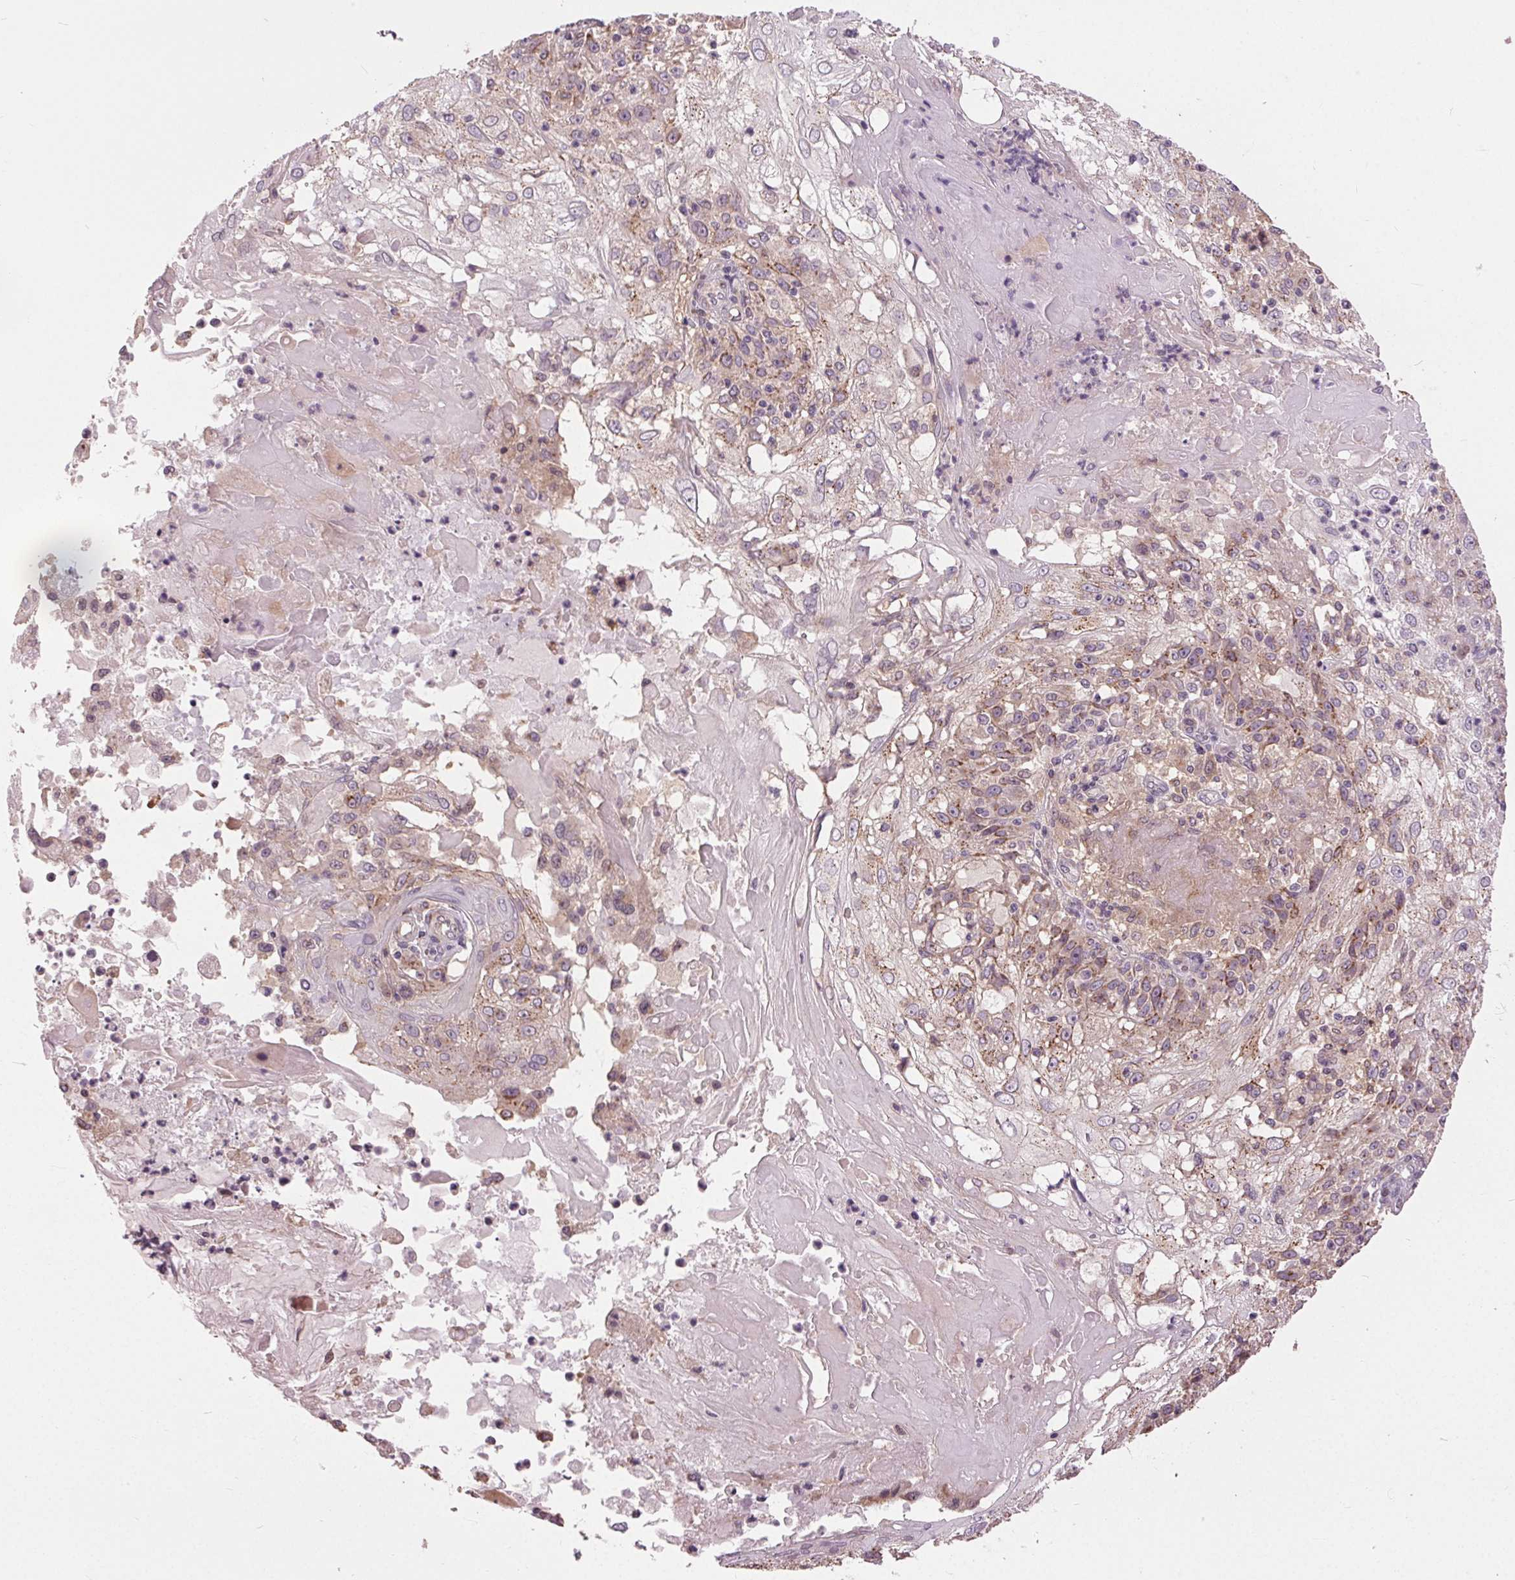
{"staining": {"intensity": "weak", "quantity": ">75%", "location": "cytoplasmic/membranous"}, "tissue": "skin cancer", "cell_type": "Tumor cells", "image_type": "cancer", "snomed": [{"axis": "morphology", "description": "Normal tissue, NOS"}, {"axis": "morphology", "description": "Squamous cell carcinoma, NOS"}, {"axis": "topography", "description": "Skin"}], "caption": "This is an image of IHC staining of skin squamous cell carcinoma, which shows weak expression in the cytoplasmic/membranous of tumor cells.", "gene": "BSDC1", "patient": {"sex": "female", "age": 83}}